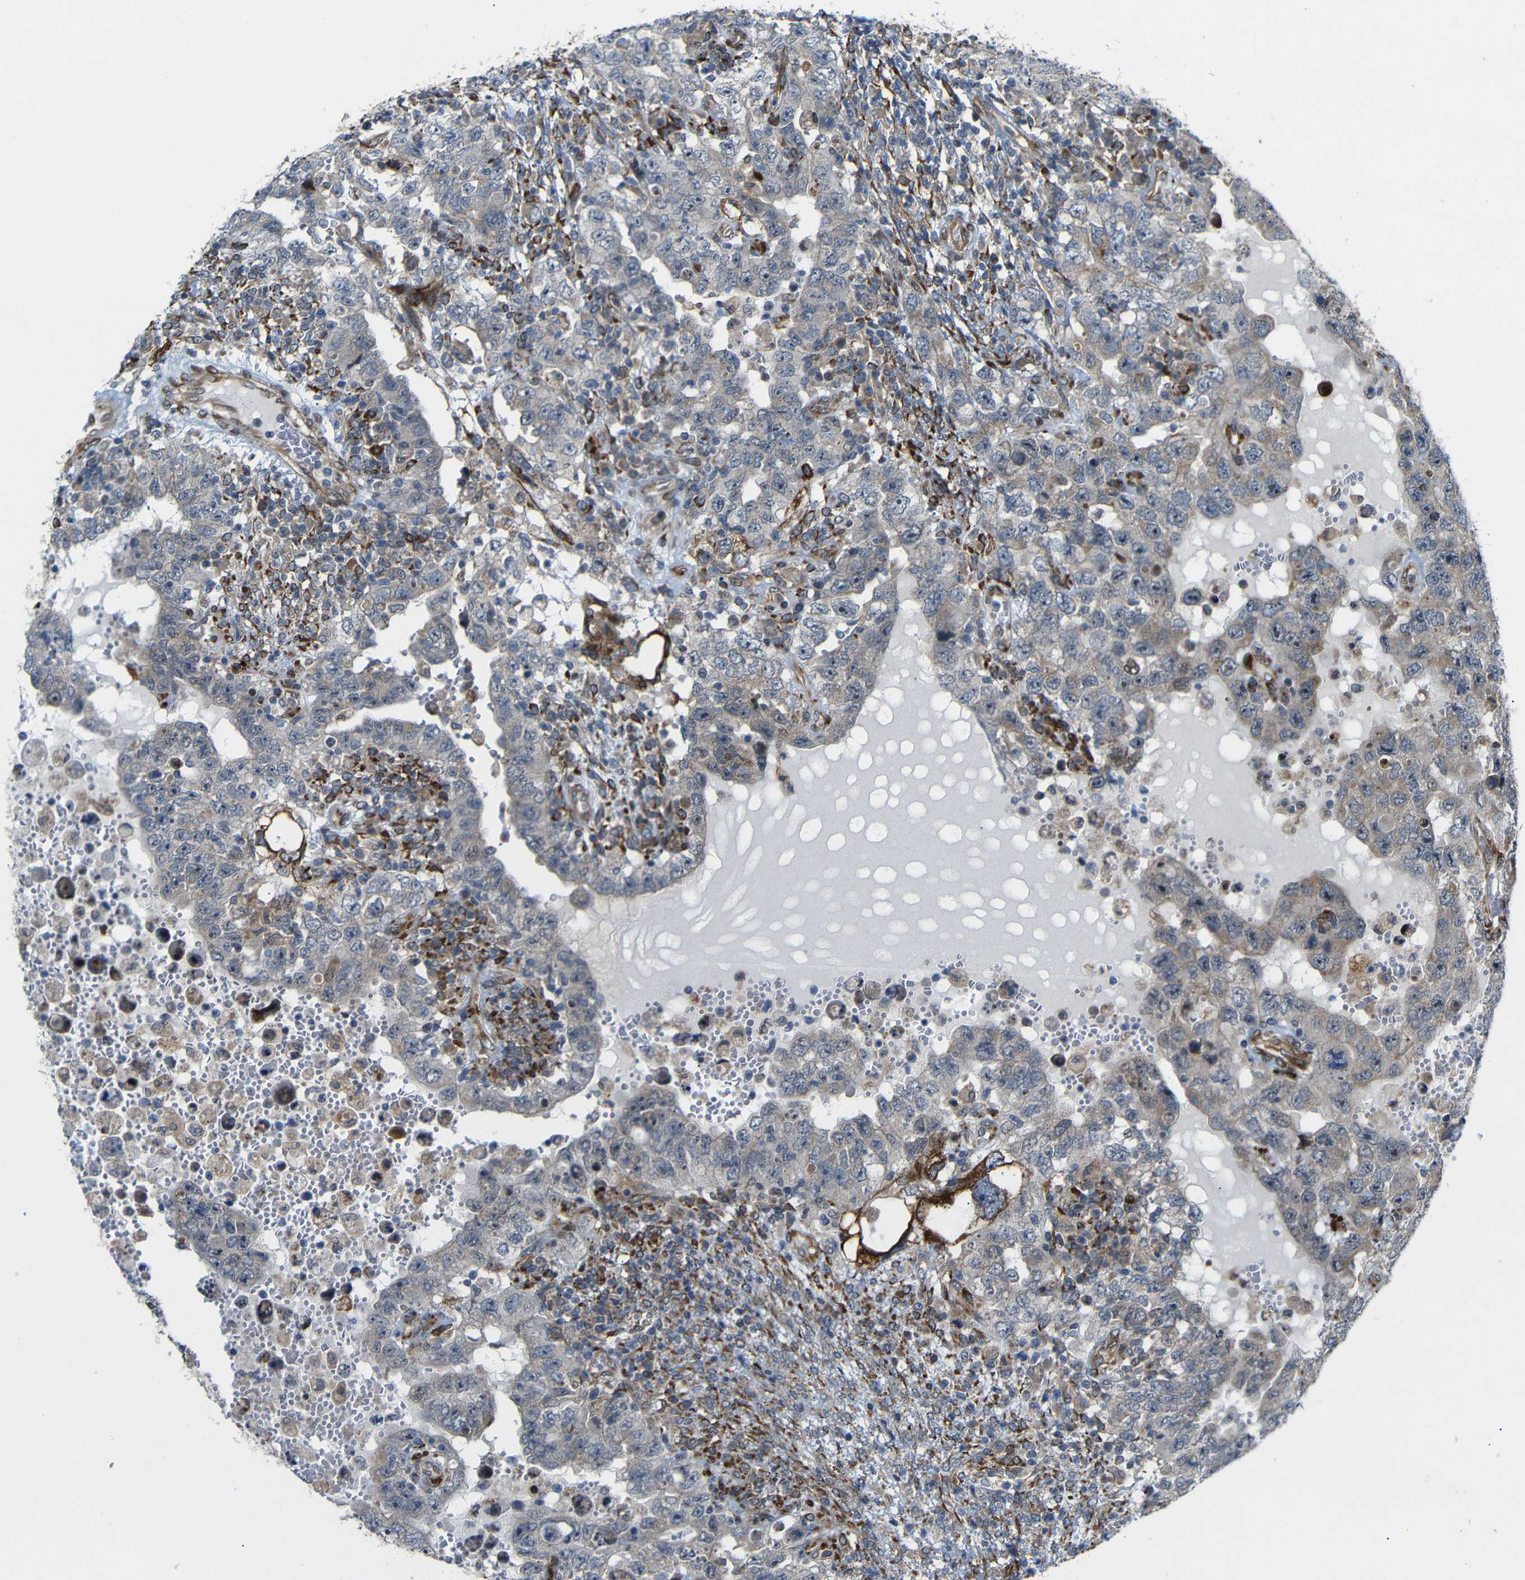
{"staining": {"intensity": "weak", "quantity": ">75%", "location": "cytoplasmic/membranous"}, "tissue": "testis cancer", "cell_type": "Tumor cells", "image_type": "cancer", "snomed": [{"axis": "morphology", "description": "Carcinoma, Embryonal, NOS"}, {"axis": "topography", "description": "Testis"}], "caption": "The image exhibits immunohistochemical staining of testis cancer. There is weak cytoplasmic/membranous staining is present in about >75% of tumor cells. (DAB IHC, brown staining for protein, blue staining for nuclei).", "gene": "P3H2", "patient": {"sex": "male", "age": 26}}